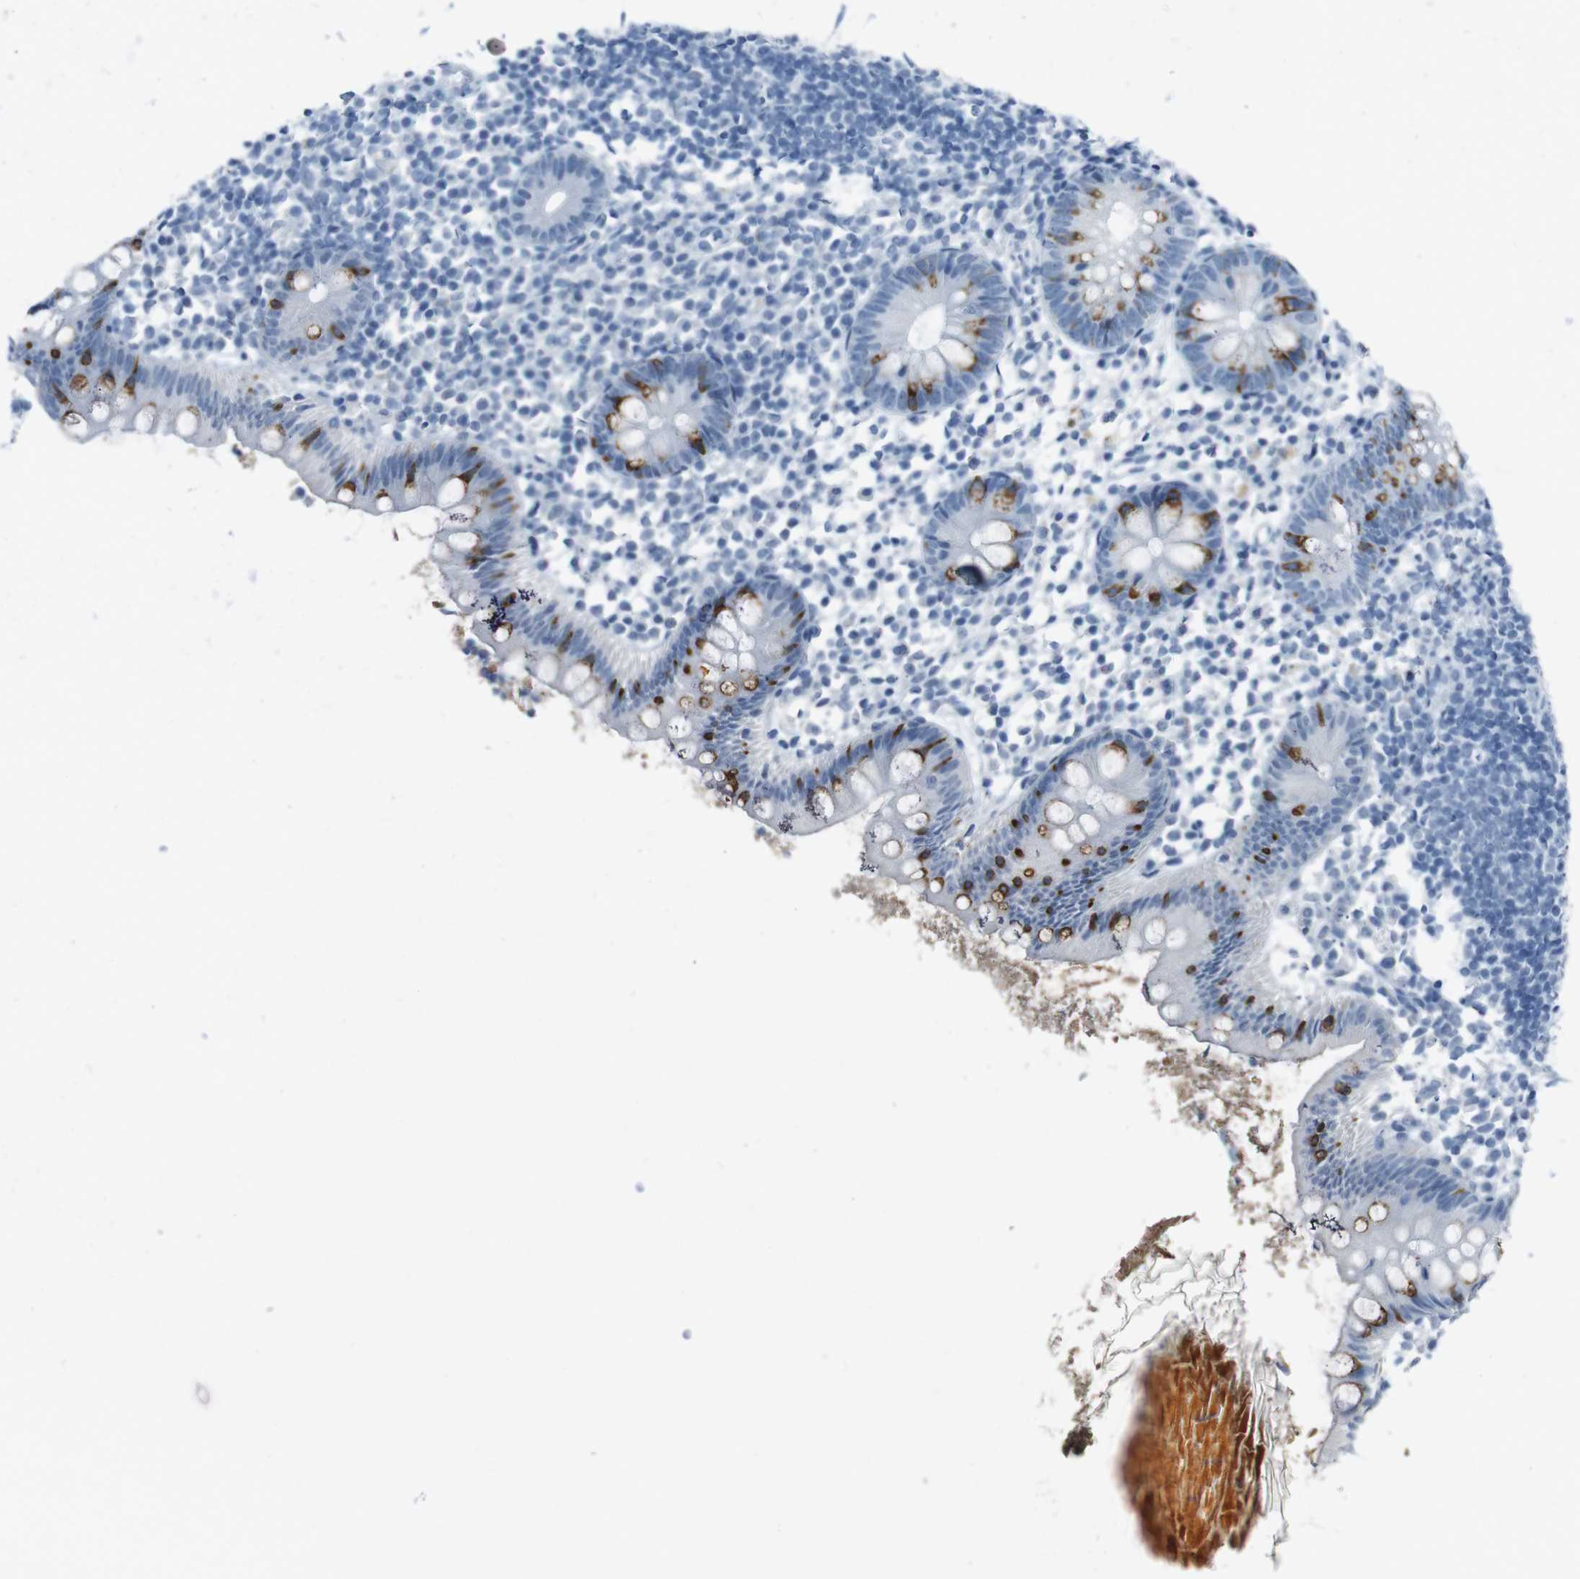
{"staining": {"intensity": "strong", "quantity": "25%-75%", "location": "cytoplasmic/membranous"}, "tissue": "appendix", "cell_type": "Glandular cells", "image_type": "normal", "snomed": [{"axis": "morphology", "description": "Normal tissue, NOS"}, {"axis": "topography", "description": "Appendix"}], "caption": "Immunohistochemistry (IHC) (DAB (3,3'-diaminobenzidine)) staining of benign human appendix displays strong cytoplasmic/membranous protein positivity in about 25%-75% of glandular cells.", "gene": "TMEM207", "patient": {"sex": "female", "age": 20}}